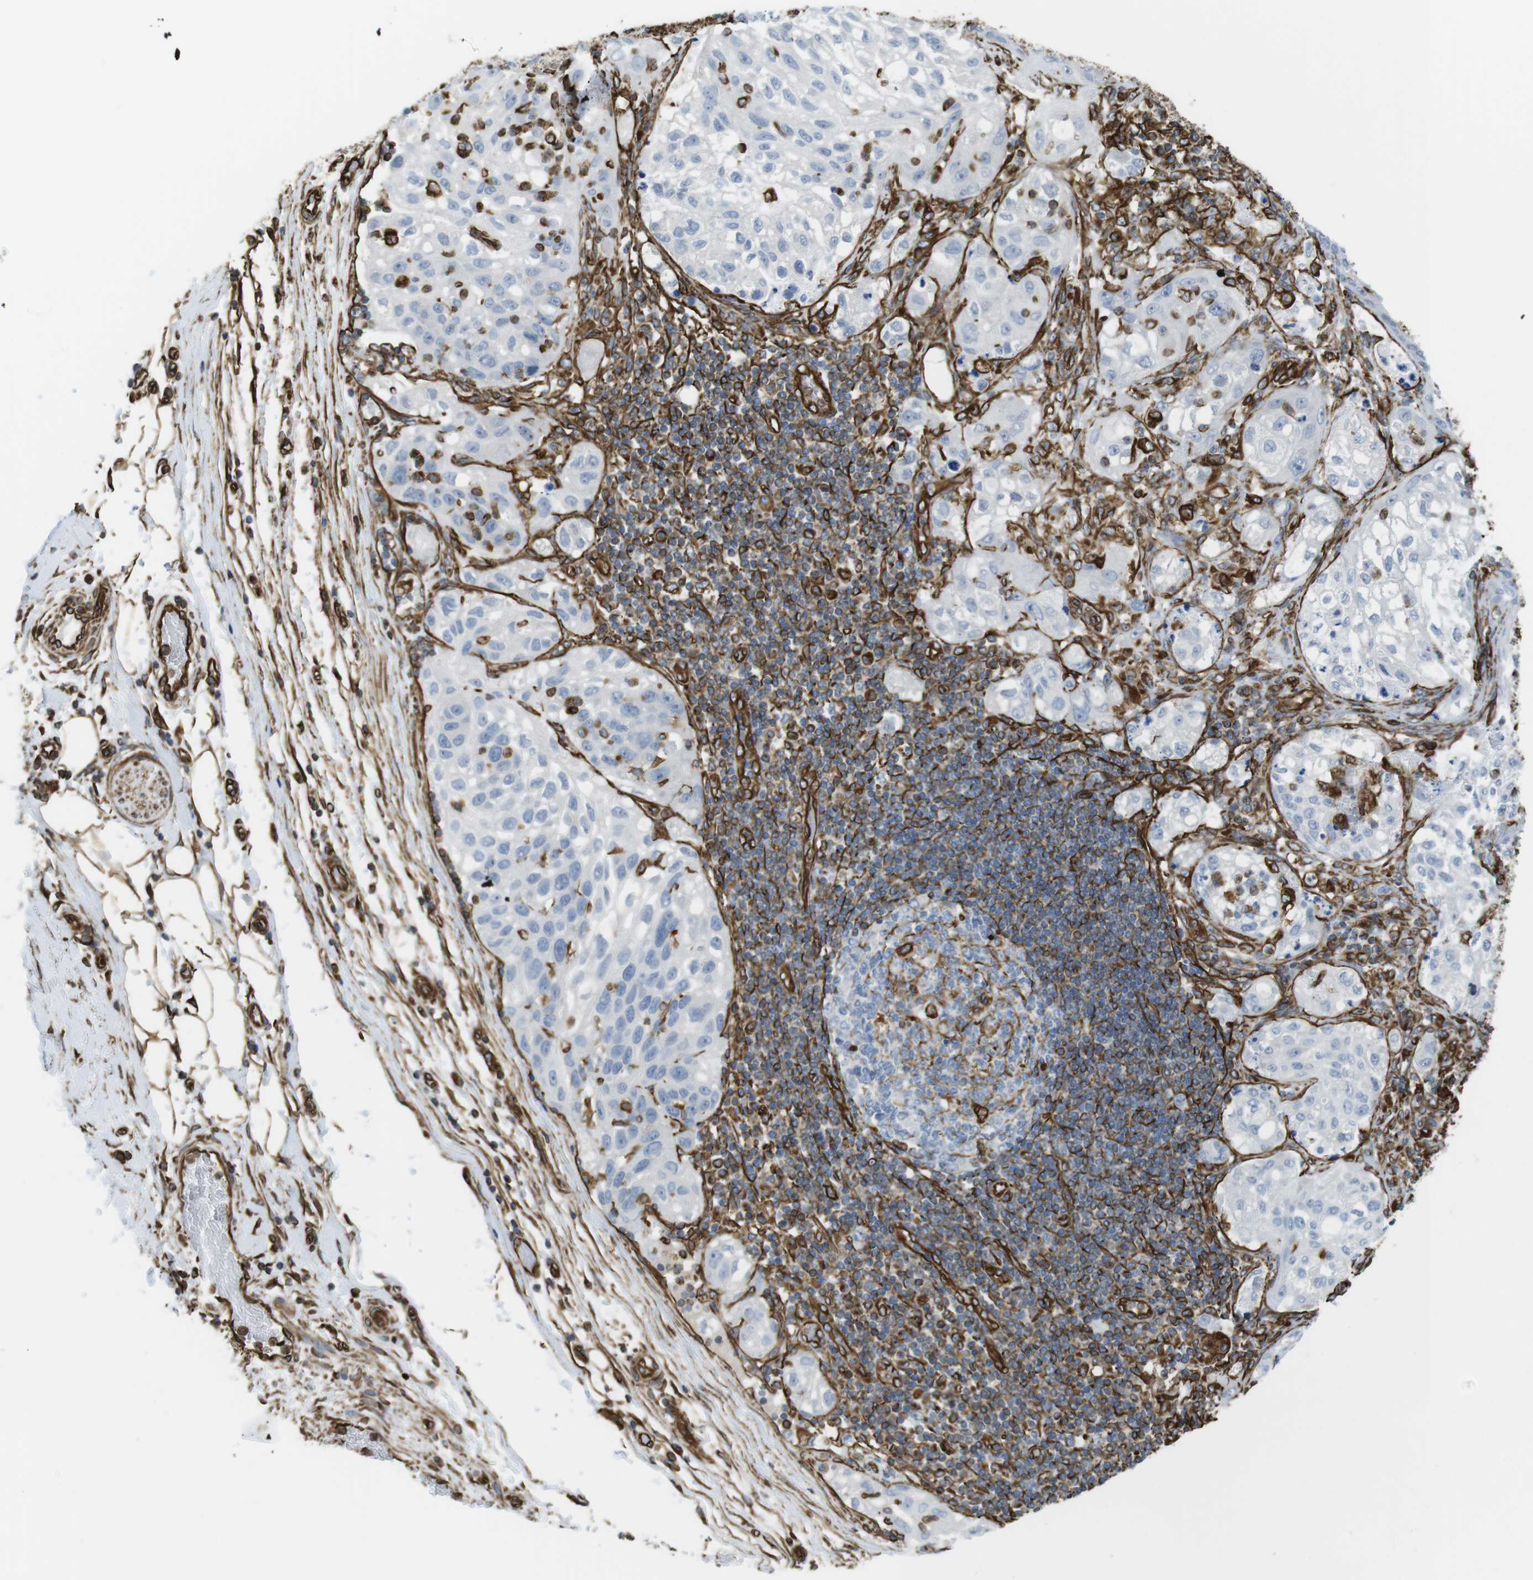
{"staining": {"intensity": "negative", "quantity": "none", "location": "none"}, "tissue": "lung cancer", "cell_type": "Tumor cells", "image_type": "cancer", "snomed": [{"axis": "morphology", "description": "Inflammation, NOS"}, {"axis": "morphology", "description": "Squamous cell carcinoma, NOS"}, {"axis": "topography", "description": "Lymph node"}, {"axis": "topography", "description": "Soft tissue"}, {"axis": "topography", "description": "Lung"}], "caption": "Immunohistochemical staining of lung squamous cell carcinoma shows no significant positivity in tumor cells. The staining is performed using DAB (3,3'-diaminobenzidine) brown chromogen with nuclei counter-stained in using hematoxylin.", "gene": "RALGPS1", "patient": {"sex": "male", "age": 66}}